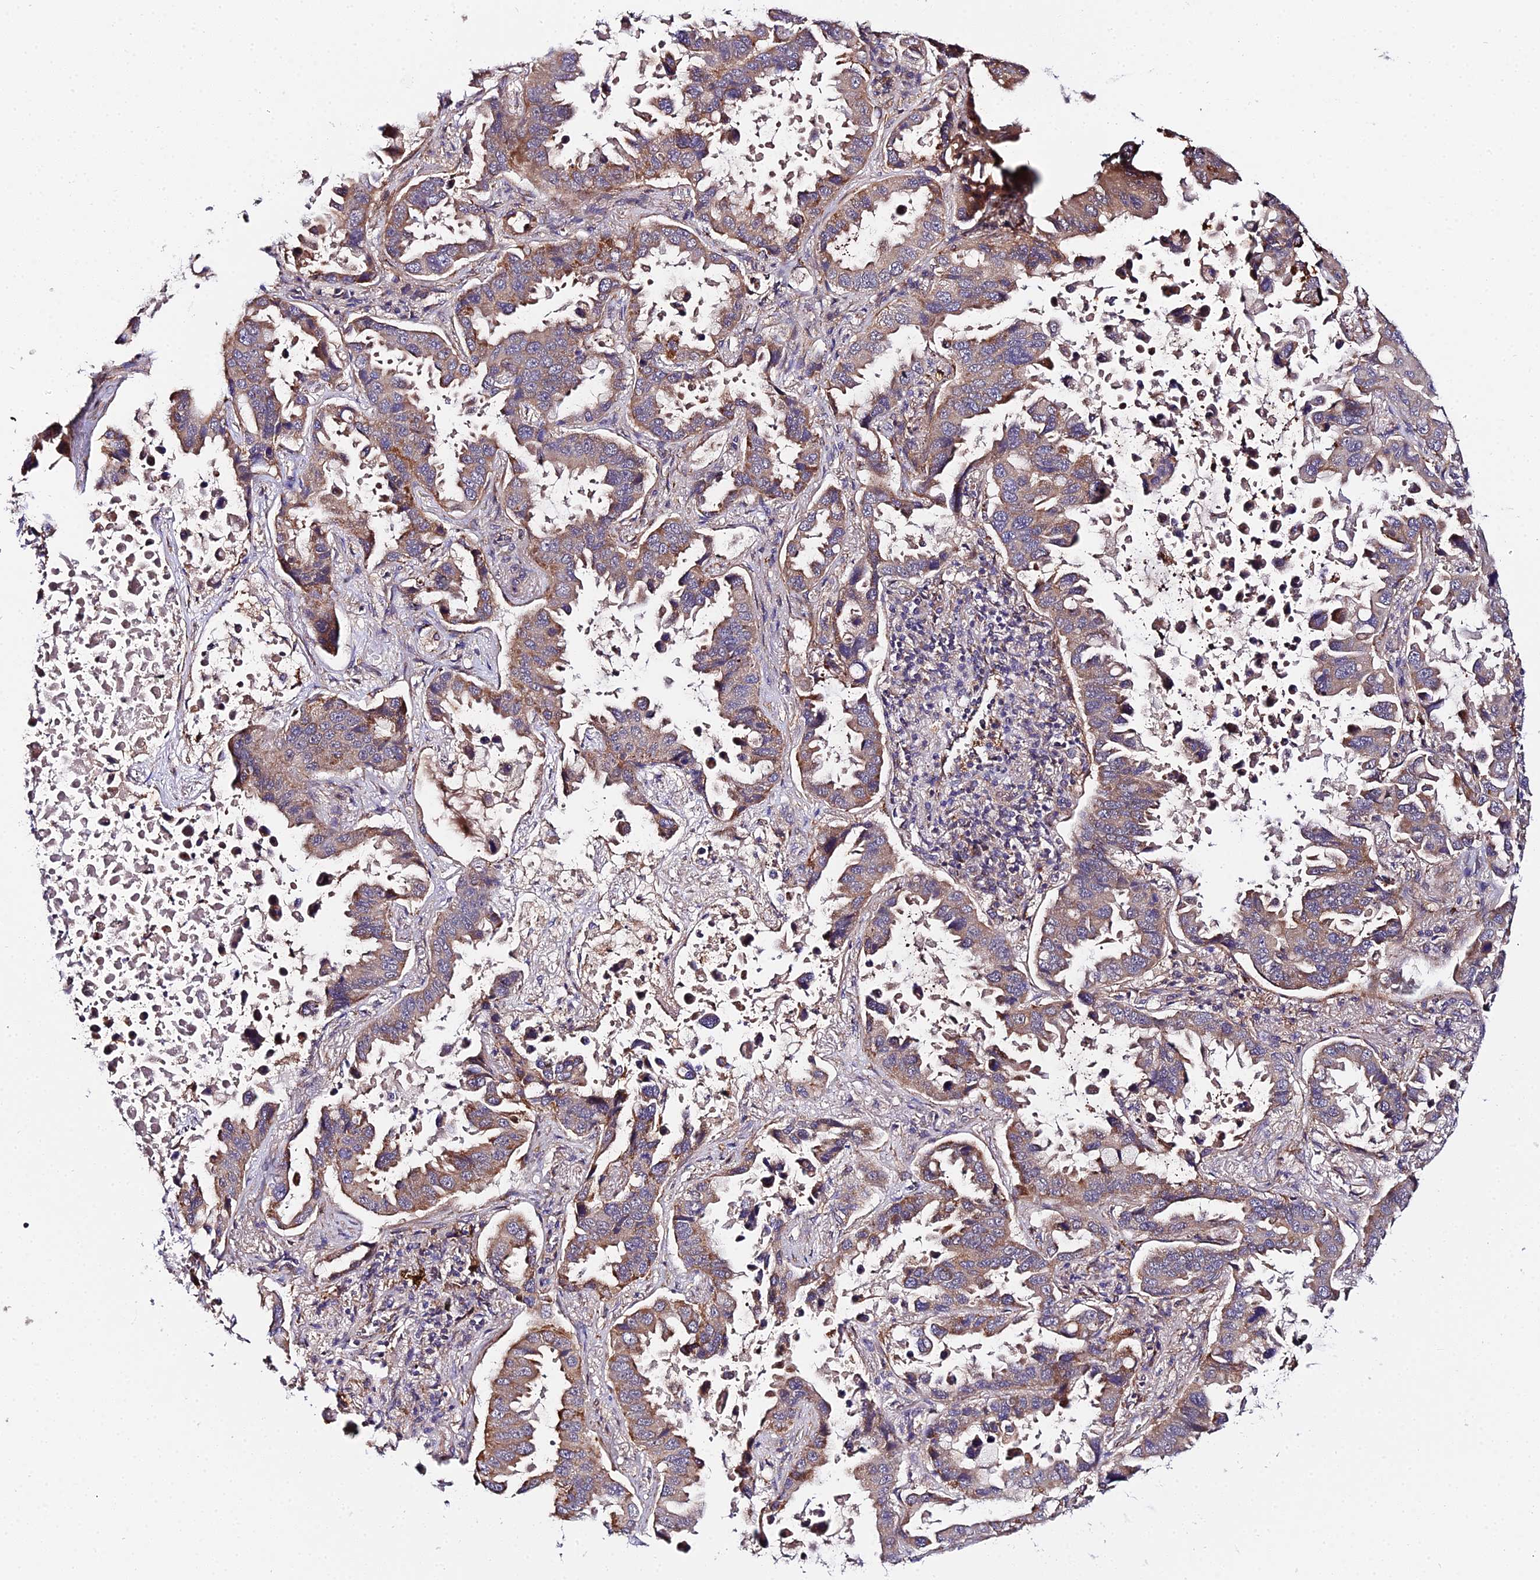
{"staining": {"intensity": "strong", "quantity": "25%-75%", "location": "cytoplasmic/membranous"}, "tissue": "lung cancer", "cell_type": "Tumor cells", "image_type": "cancer", "snomed": [{"axis": "morphology", "description": "Adenocarcinoma, NOS"}, {"axis": "topography", "description": "Lung"}], "caption": "This is an image of immunohistochemistry staining of lung cancer, which shows strong positivity in the cytoplasmic/membranous of tumor cells.", "gene": "ZBED8", "patient": {"sex": "male", "age": 64}}